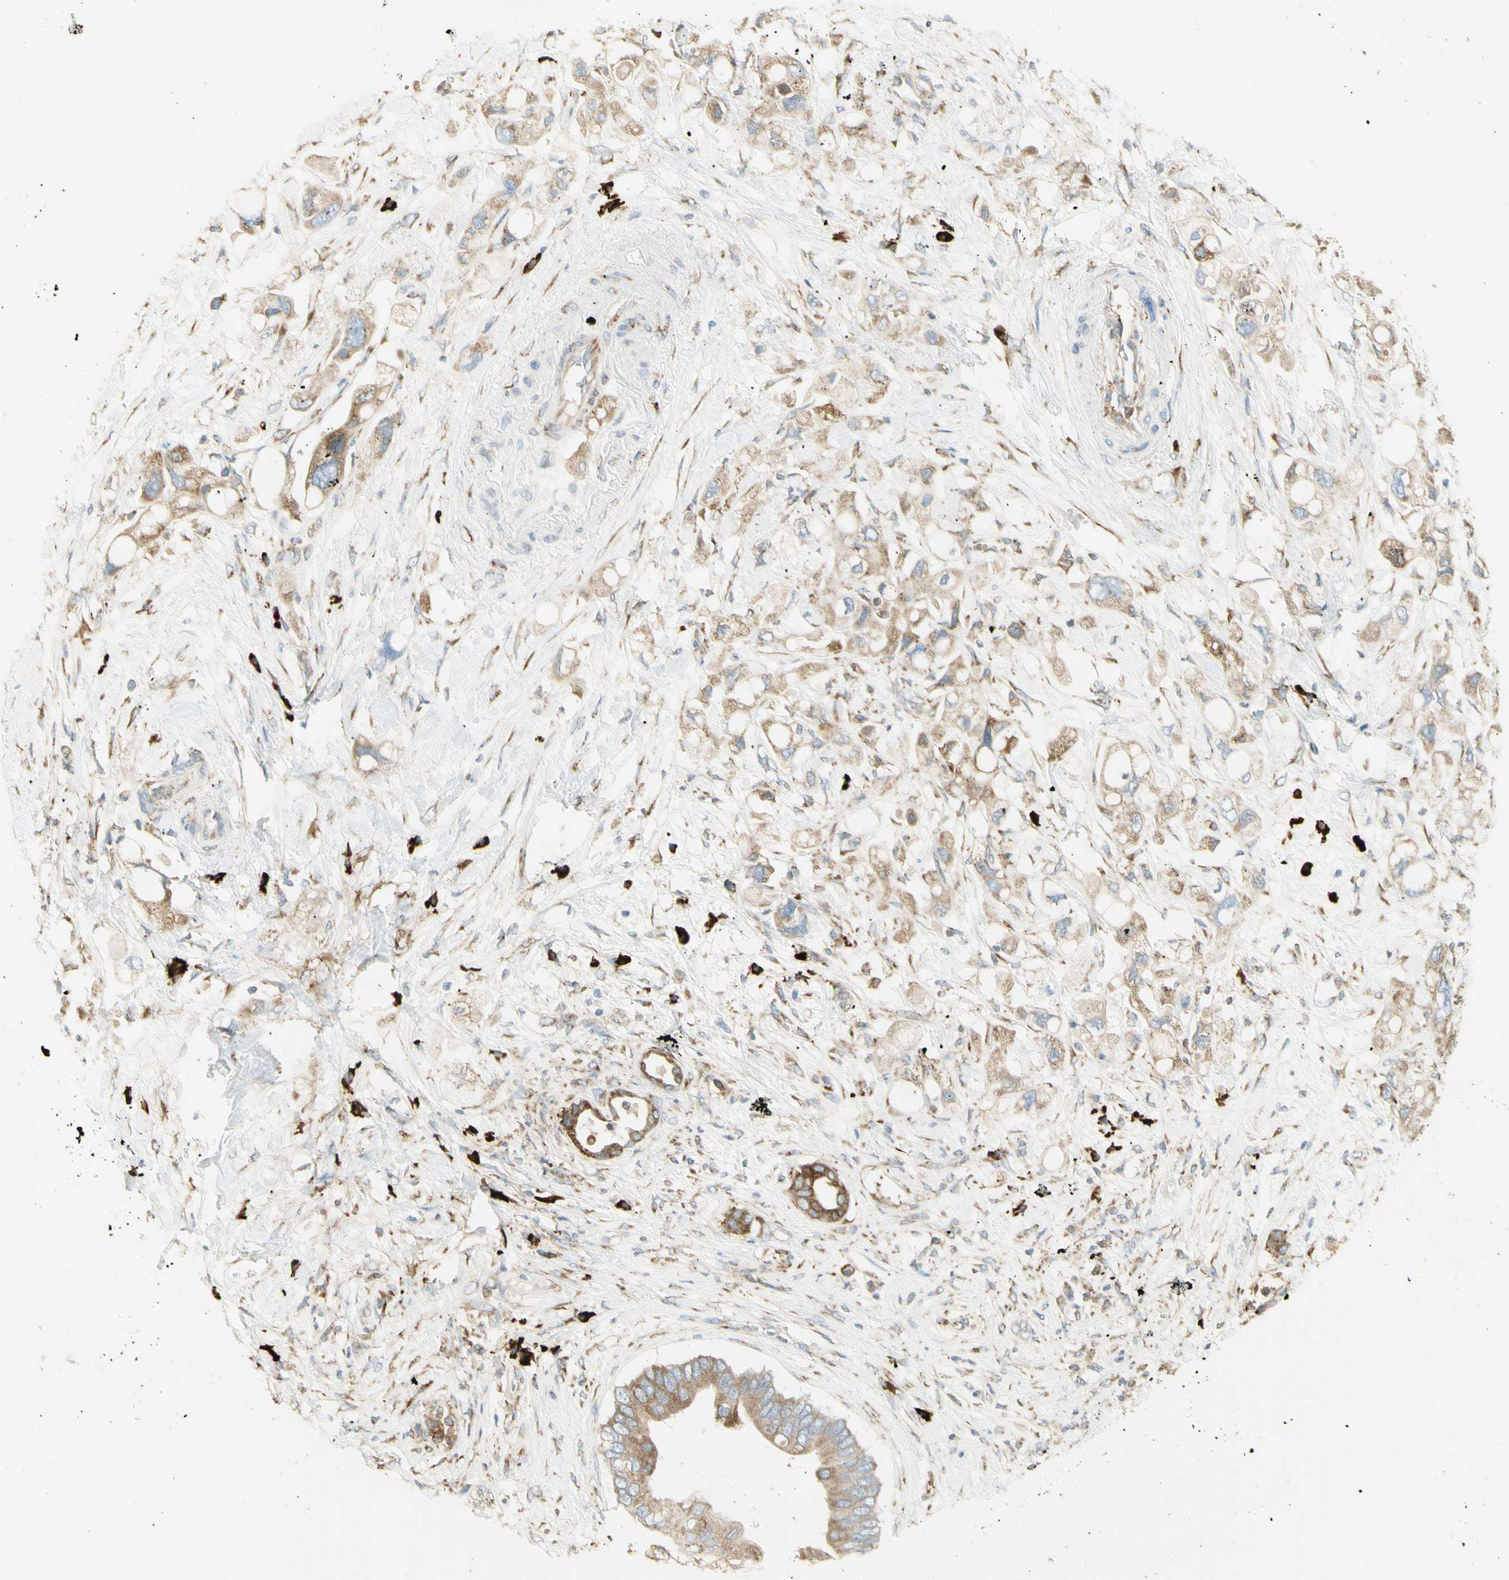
{"staining": {"intensity": "moderate", "quantity": ">75%", "location": "cytoplasmic/membranous"}, "tissue": "pancreatic cancer", "cell_type": "Tumor cells", "image_type": "cancer", "snomed": [{"axis": "morphology", "description": "Adenocarcinoma, NOS"}, {"axis": "topography", "description": "Pancreas"}], "caption": "Pancreatic cancer (adenocarcinoma) stained with DAB (3,3'-diaminobenzidine) immunohistochemistry shows medium levels of moderate cytoplasmic/membranous expression in approximately >75% of tumor cells.", "gene": "MANF", "patient": {"sex": "female", "age": 56}}